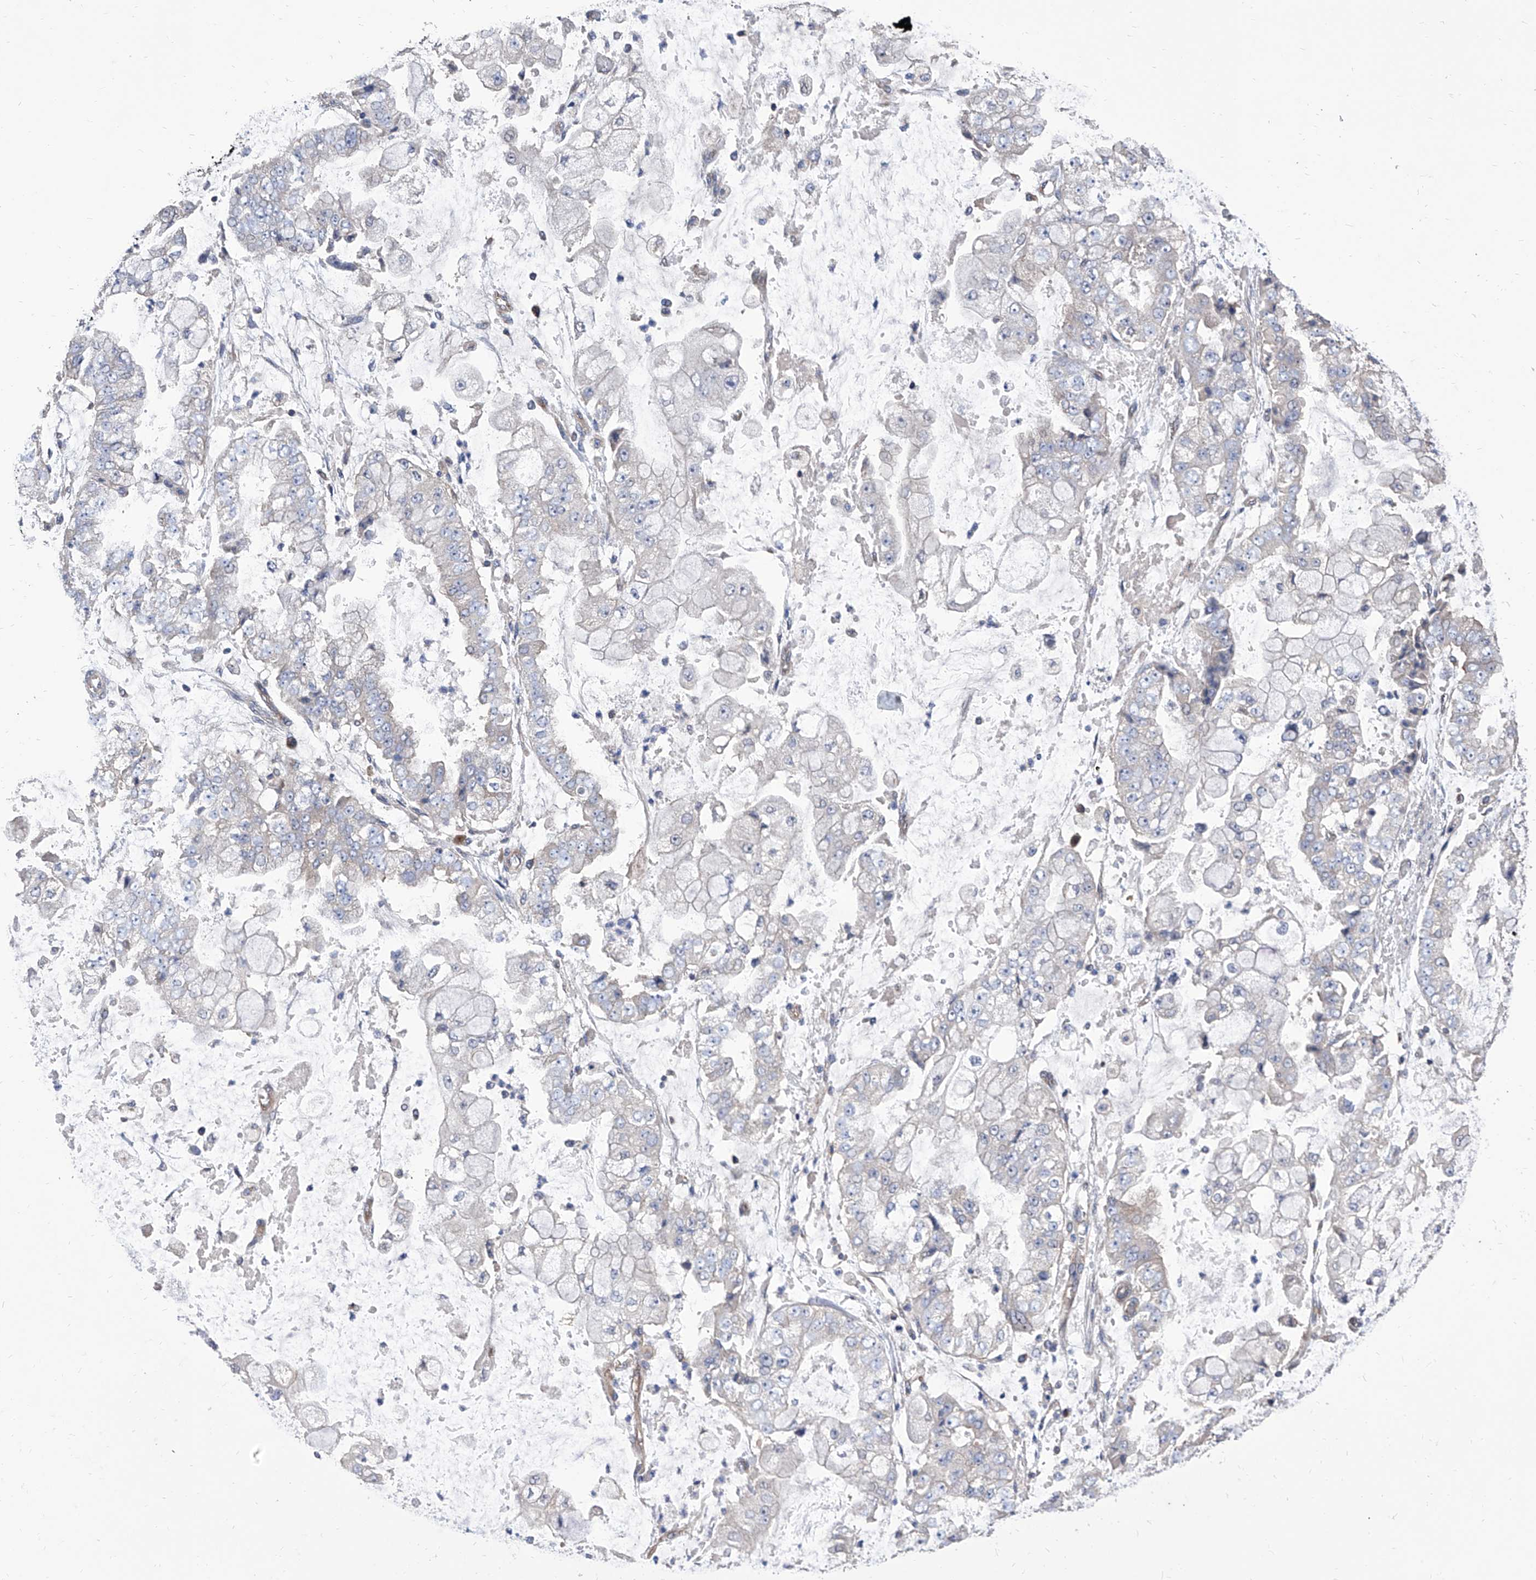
{"staining": {"intensity": "negative", "quantity": "none", "location": "none"}, "tissue": "stomach cancer", "cell_type": "Tumor cells", "image_type": "cancer", "snomed": [{"axis": "morphology", "description": "Adenocarcinoma, NOS"}, {"axis": "topography", "description": "Stomach"}], "caption": "The photomicrograph displays no significant staining in tumor cells of stomach cancer.", "gene": "TJAP1", "patient": {"sex": "male", "age": 76}}